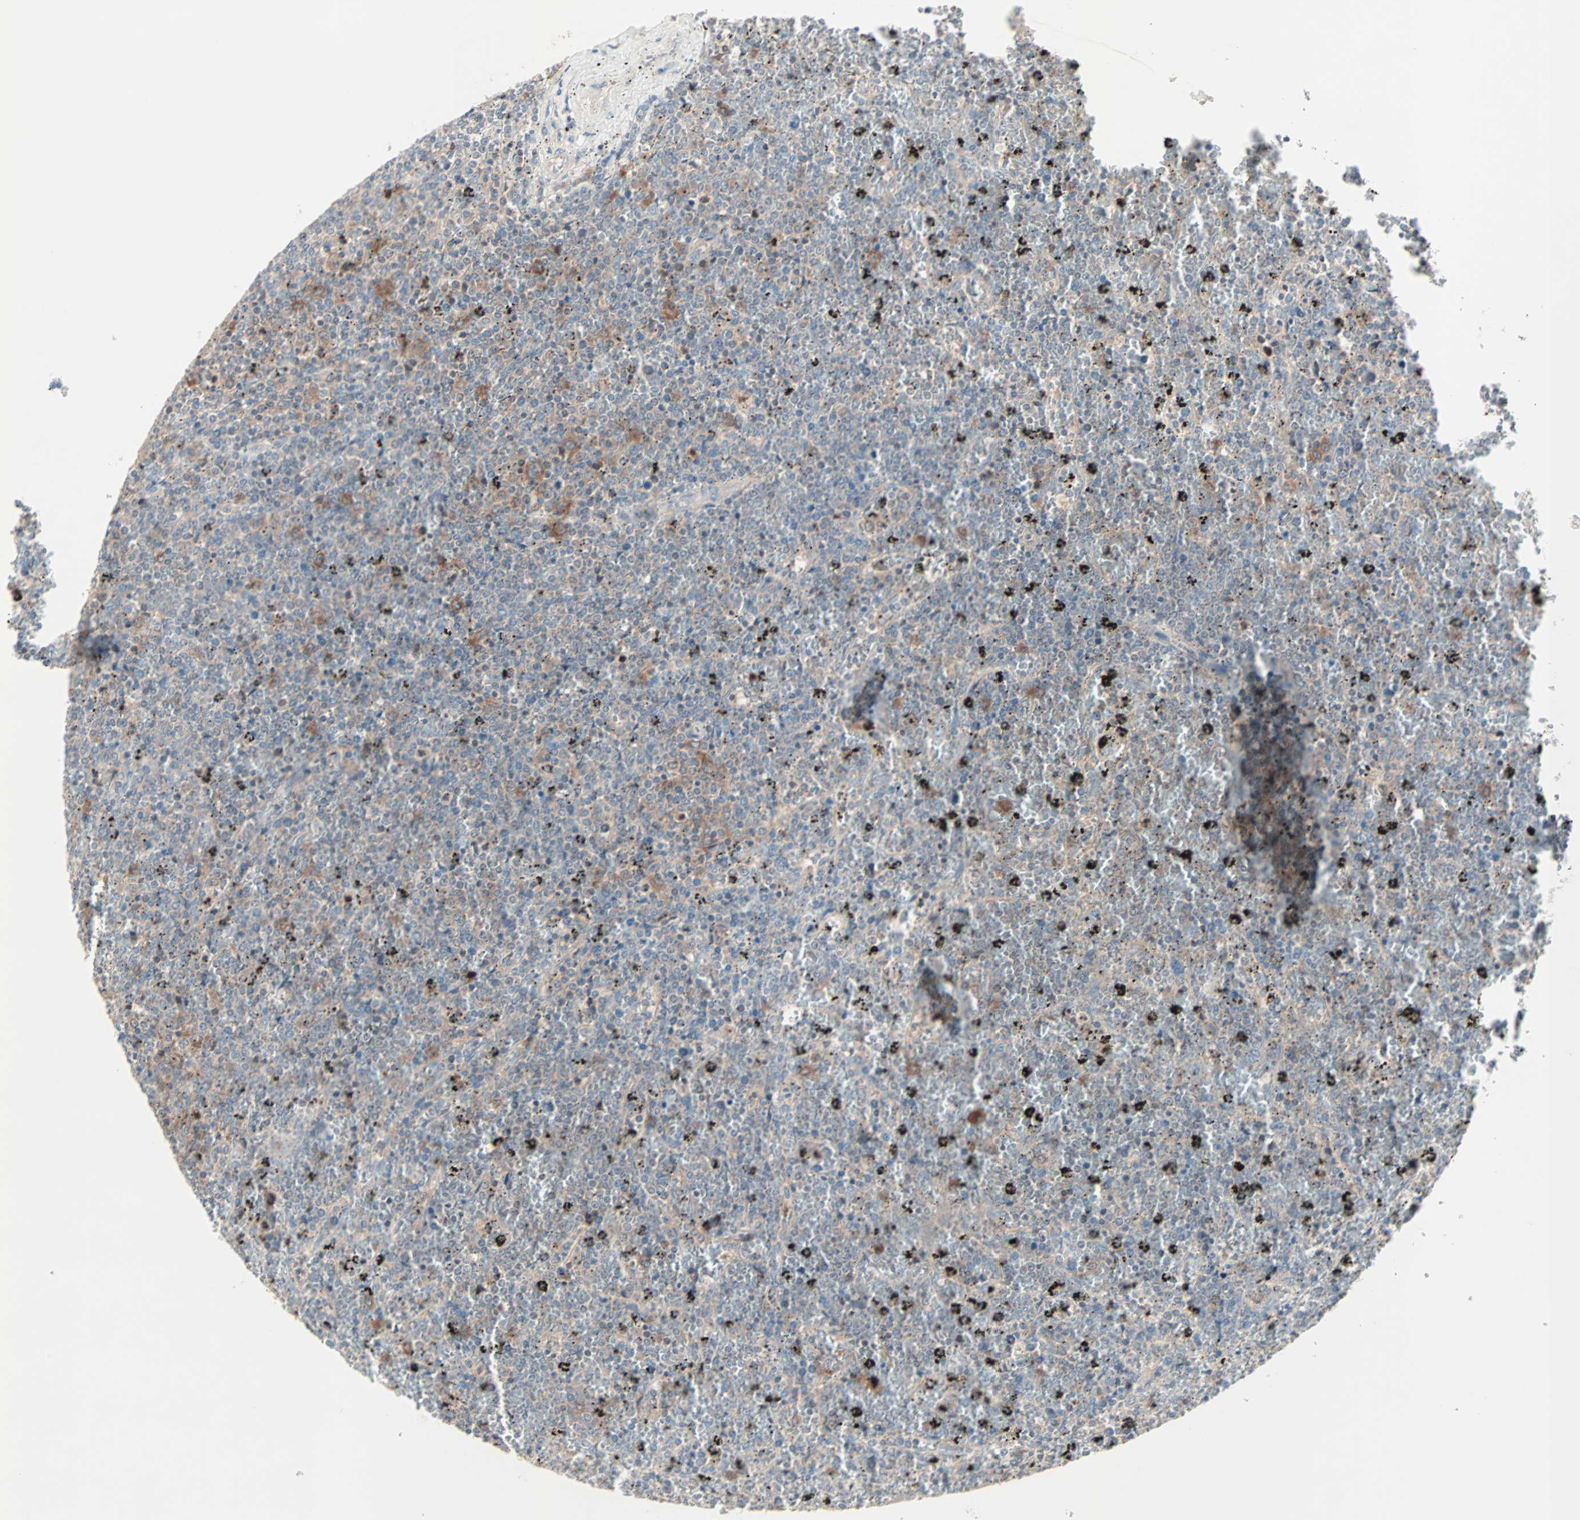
{"staining": {"intensity": "weak", "quantity": "25%-75%", "location": "cytoplasmic/membranous"}, "tissue": "lymphoma", "cell_type": "Tumor cells", "image_type": "cancer", "snomed": [{"axis": "morphology", "description": "Malignant lymphoma, non-Hodgkin's type, Low grade"}, {"axis": "topography", "description": "Spleen"}], "caption": "Malignant lymphoma, non-Hodgkin's type (low-grade) tissue exhibits weak cytoplasmic/membranous positivity in approximately 25%-75% of tumor cells, visualized by immunohistochemistry.", "gene": "CAD", "patient": {"sex": "female", "age": 77}}